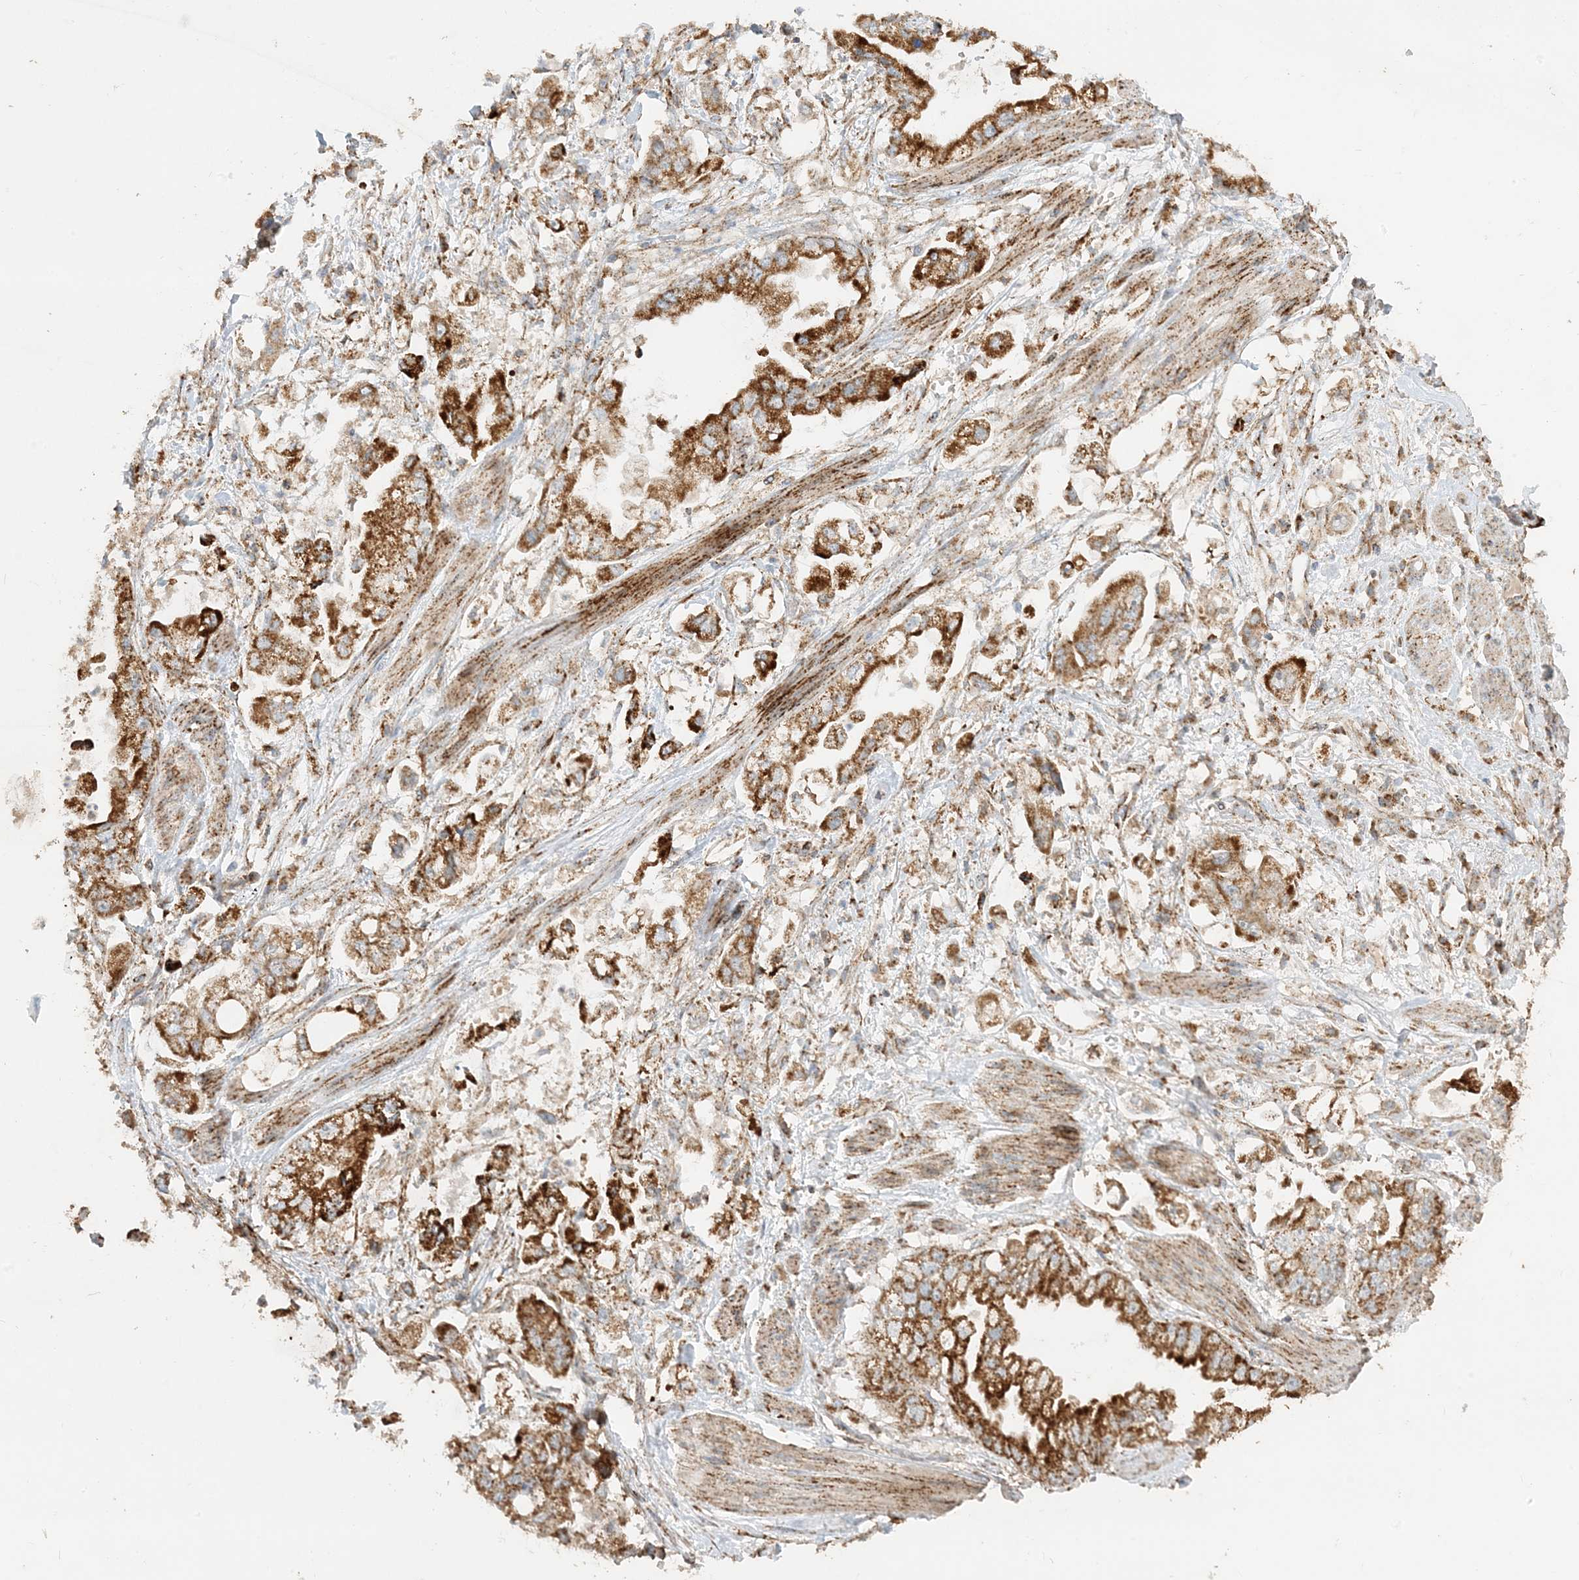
{"staining": {"intensity": "strong", "quantity": ">75%", "location": "cytoplasmic/membranous"}, "tissue": "stomach cancer", "cell_type": "Tumor cells", "image_type": "cancer", "snomed": [{"axis": "morphology", "description": "Adenocarcinoma, NOS"}, {"axis": "topography", "description": "Stomach"}], "caption": "A brown stain shows strong cytoplasmic/membranous positivity of a protein in stomach adenocarcinoma tumor cells. The staining is performed using DAB (3,3'-diaminobenzidine) brown chromogen to label protein expression. The nuclei are counter-stained blue using hematoxylin.", "gene": "NDUFAF3", "patient": {"sex": "male", "age": 62}}